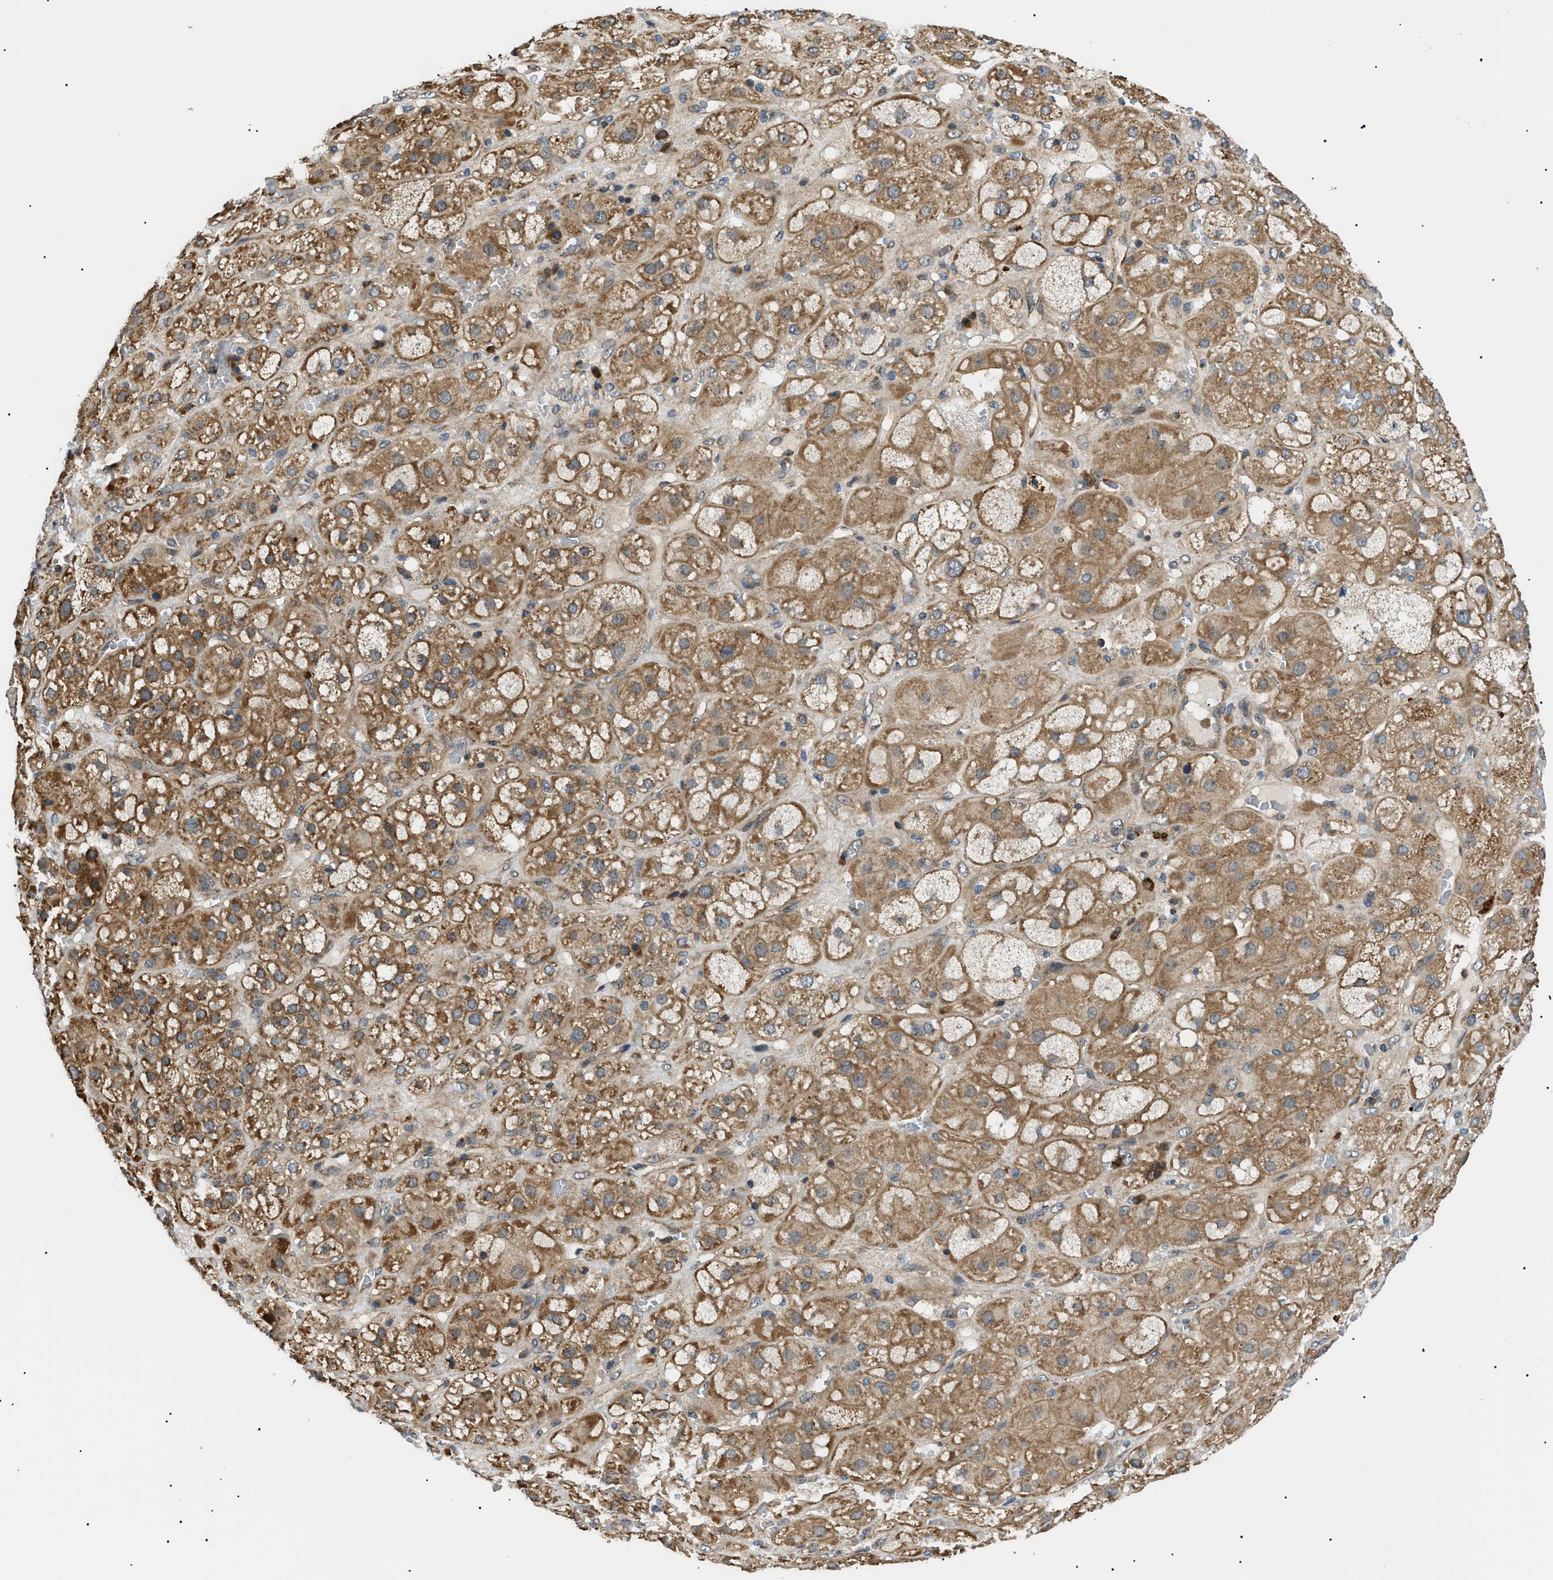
{"staining": {"intensity": "moderate", "quantity": ">75%", "location": "cytoplasmic/membranous"}, "tissue": "adrenal gland", "cell_type": "Glandular cells", "image_type": "normal", "snomed": [{"axis": "morphology", "description": "Normal tissue, NOS"}, {"axis": "topography", "description": "Adrenal gland"}], "caption": "Adrenal gland stained with immunohistochemistry (IHC) shows moderate cytoplasmic/membranous expression in approximately >75% of glandular cells. Immunohistochemistry stains the protein of interest in brown and the nuclei are stained blue.", "gene": "SRPK1", "patient": {"sex": "female", "age": 47}}